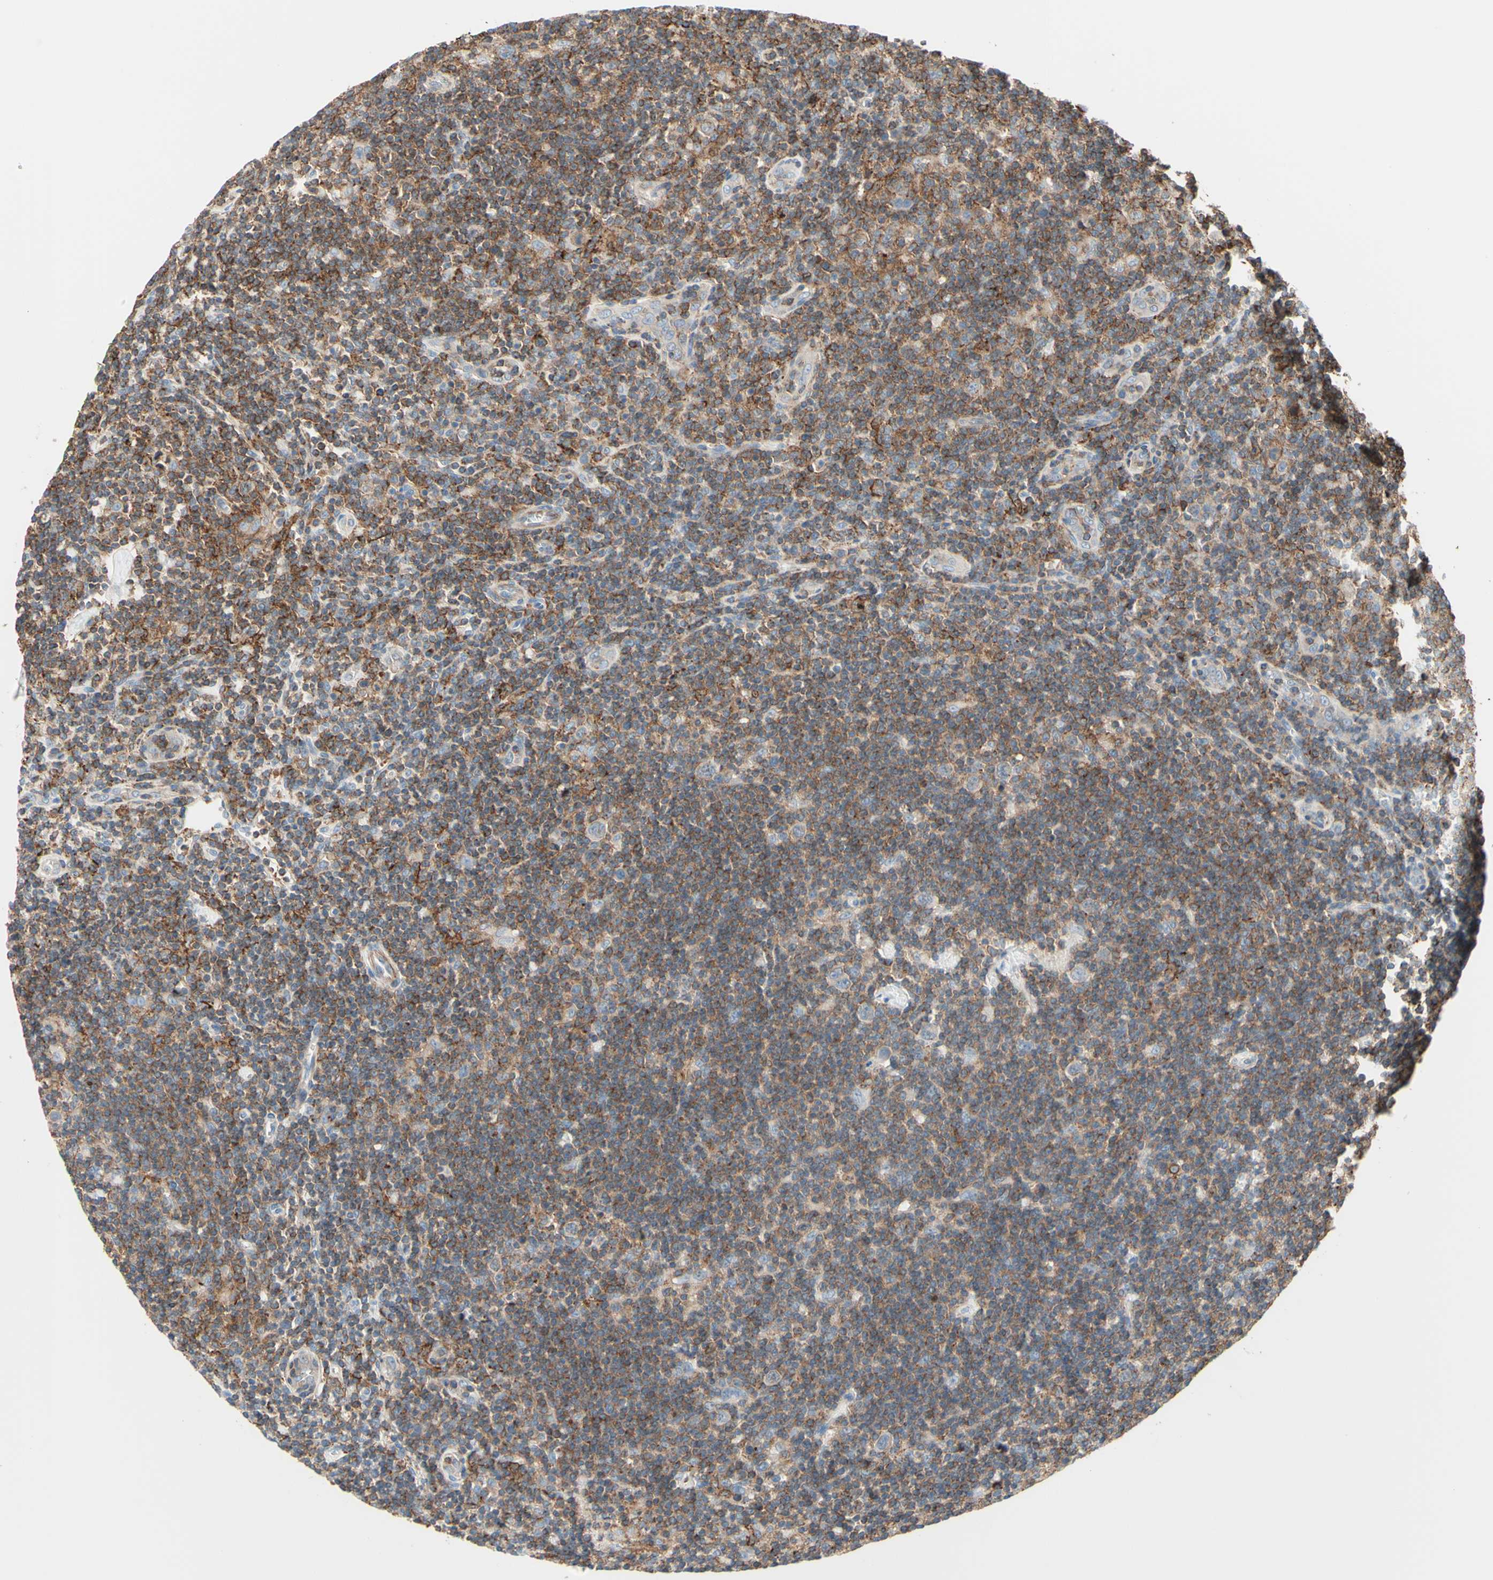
{"staining": {"intensity": "negative", "quantity": "none", "location": "none"}, "tissue": "lymphoma", "cell_type": "Tumor cells", "image_type": "cancer", "snomed": [{"axis": "morphology", "description": "Hodgkin's disease, NOS"}, {"axis": "topography", "description": "Lymph node"}], "caption": "An immunohistochemistry (IHC) histopathology image of lymphoma is shown. There is no staining in tumor cells of lymphoma.", "gene": "SEMA4C", "patient": {"sex": "female", "age": 57}}